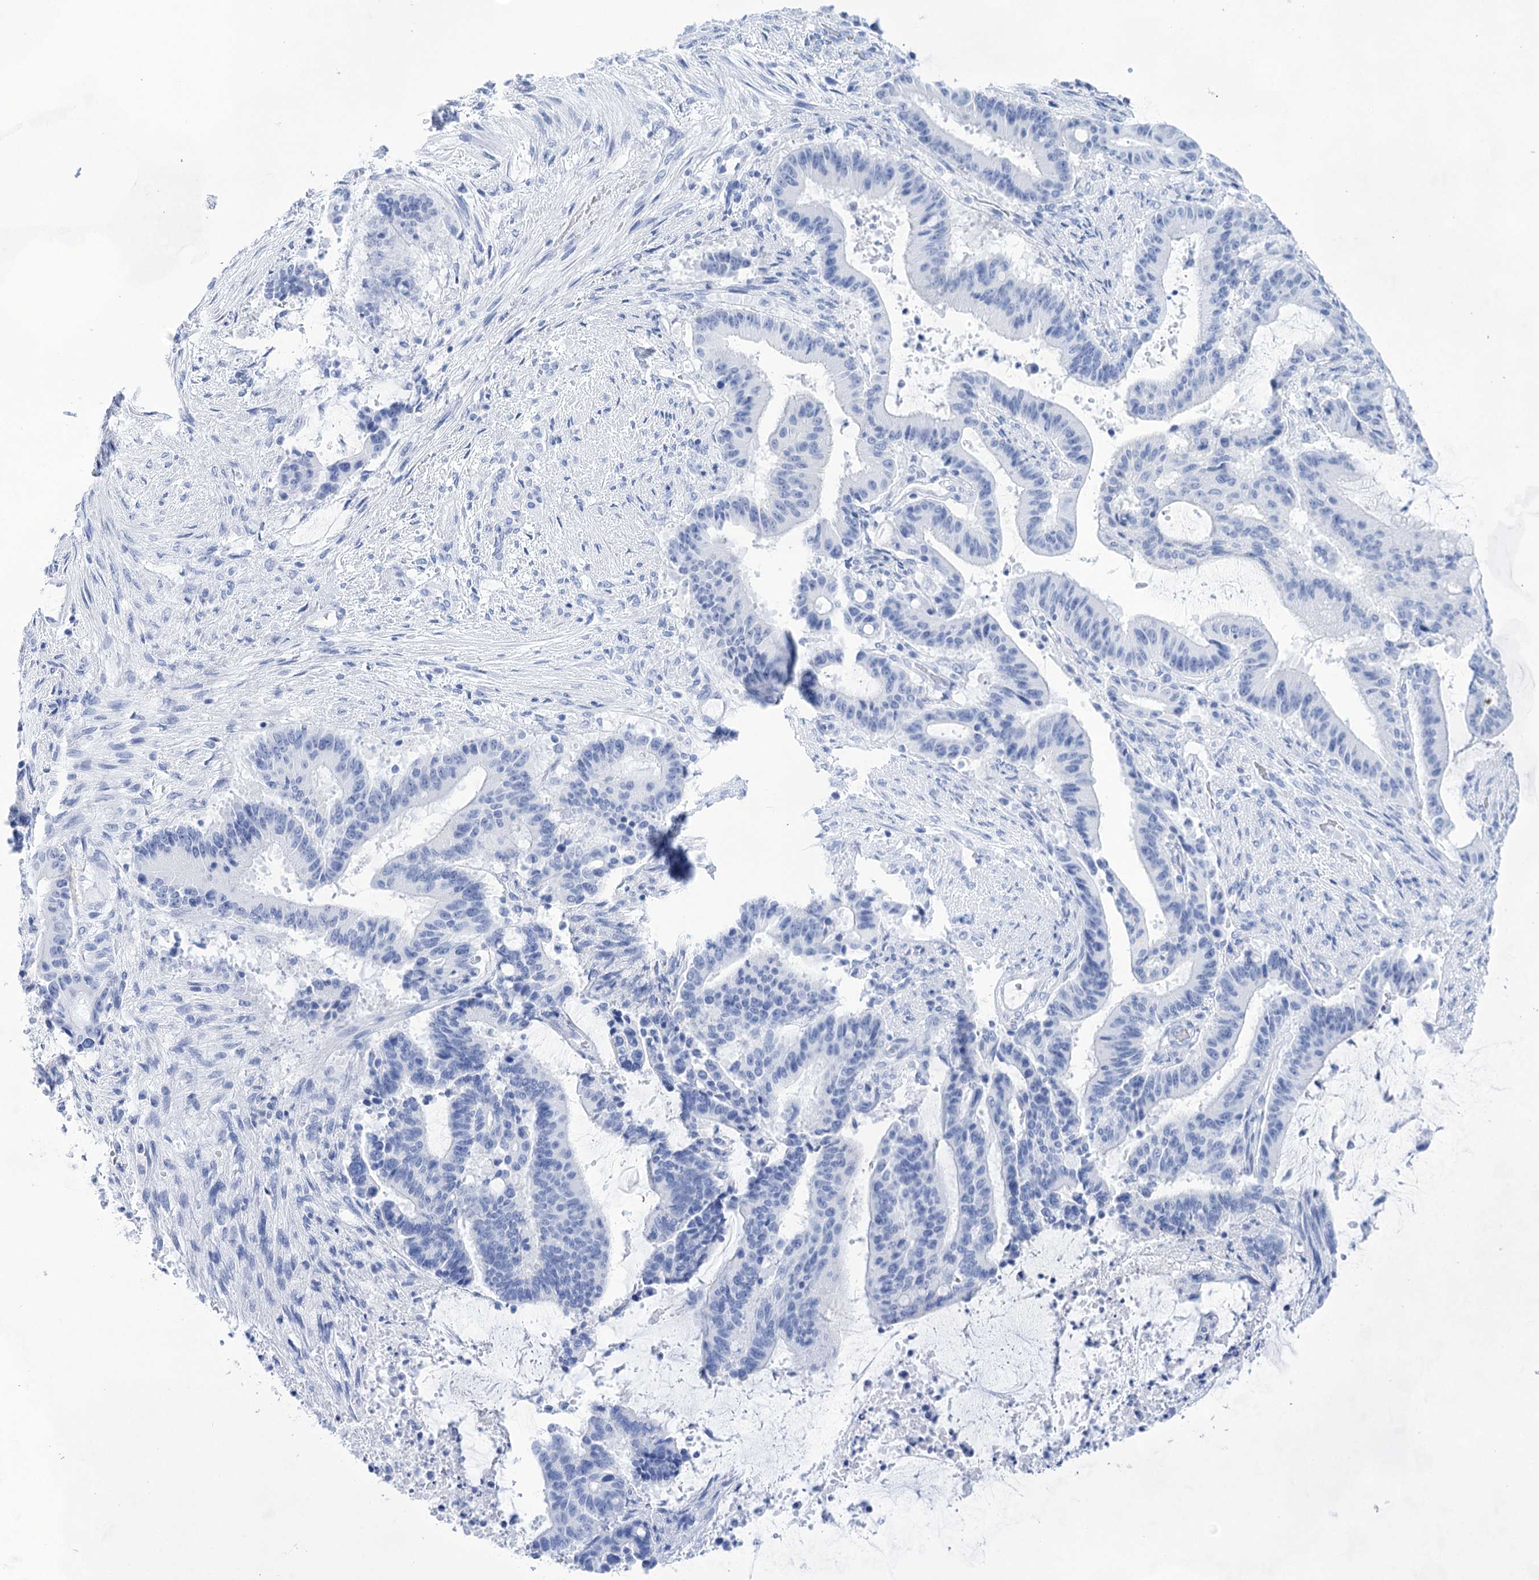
{"staining": {"intensity": "negative", "quantity": "none", "location": "none"}, "tissue": "liver cancer", "cell_type": "Tumor cells", "image_type": "cancer", "snomed": [{"axis": "morphology", "description": "Normal tissue, NOS"}, {"axis": "morphology", "description": "Cholangiocarcinoma"}, {"axis": "topography", "description": "Liver"}, {"axis": "topography", "description": "Peripheral nerve tissue"}], "caption": "Protein analysis of liver cholangiocarcinoma demonstrates no significant positivity in tumor cells. The staining was performed using DAB (3,3'-diaminobenzidine) to visualize the protein expression in brown, while the nuclei were stained in blue with hematoxylin (Magnification: 20x).", "gene": "LALBA", "patient": {"sex": "female", "age": 73}}